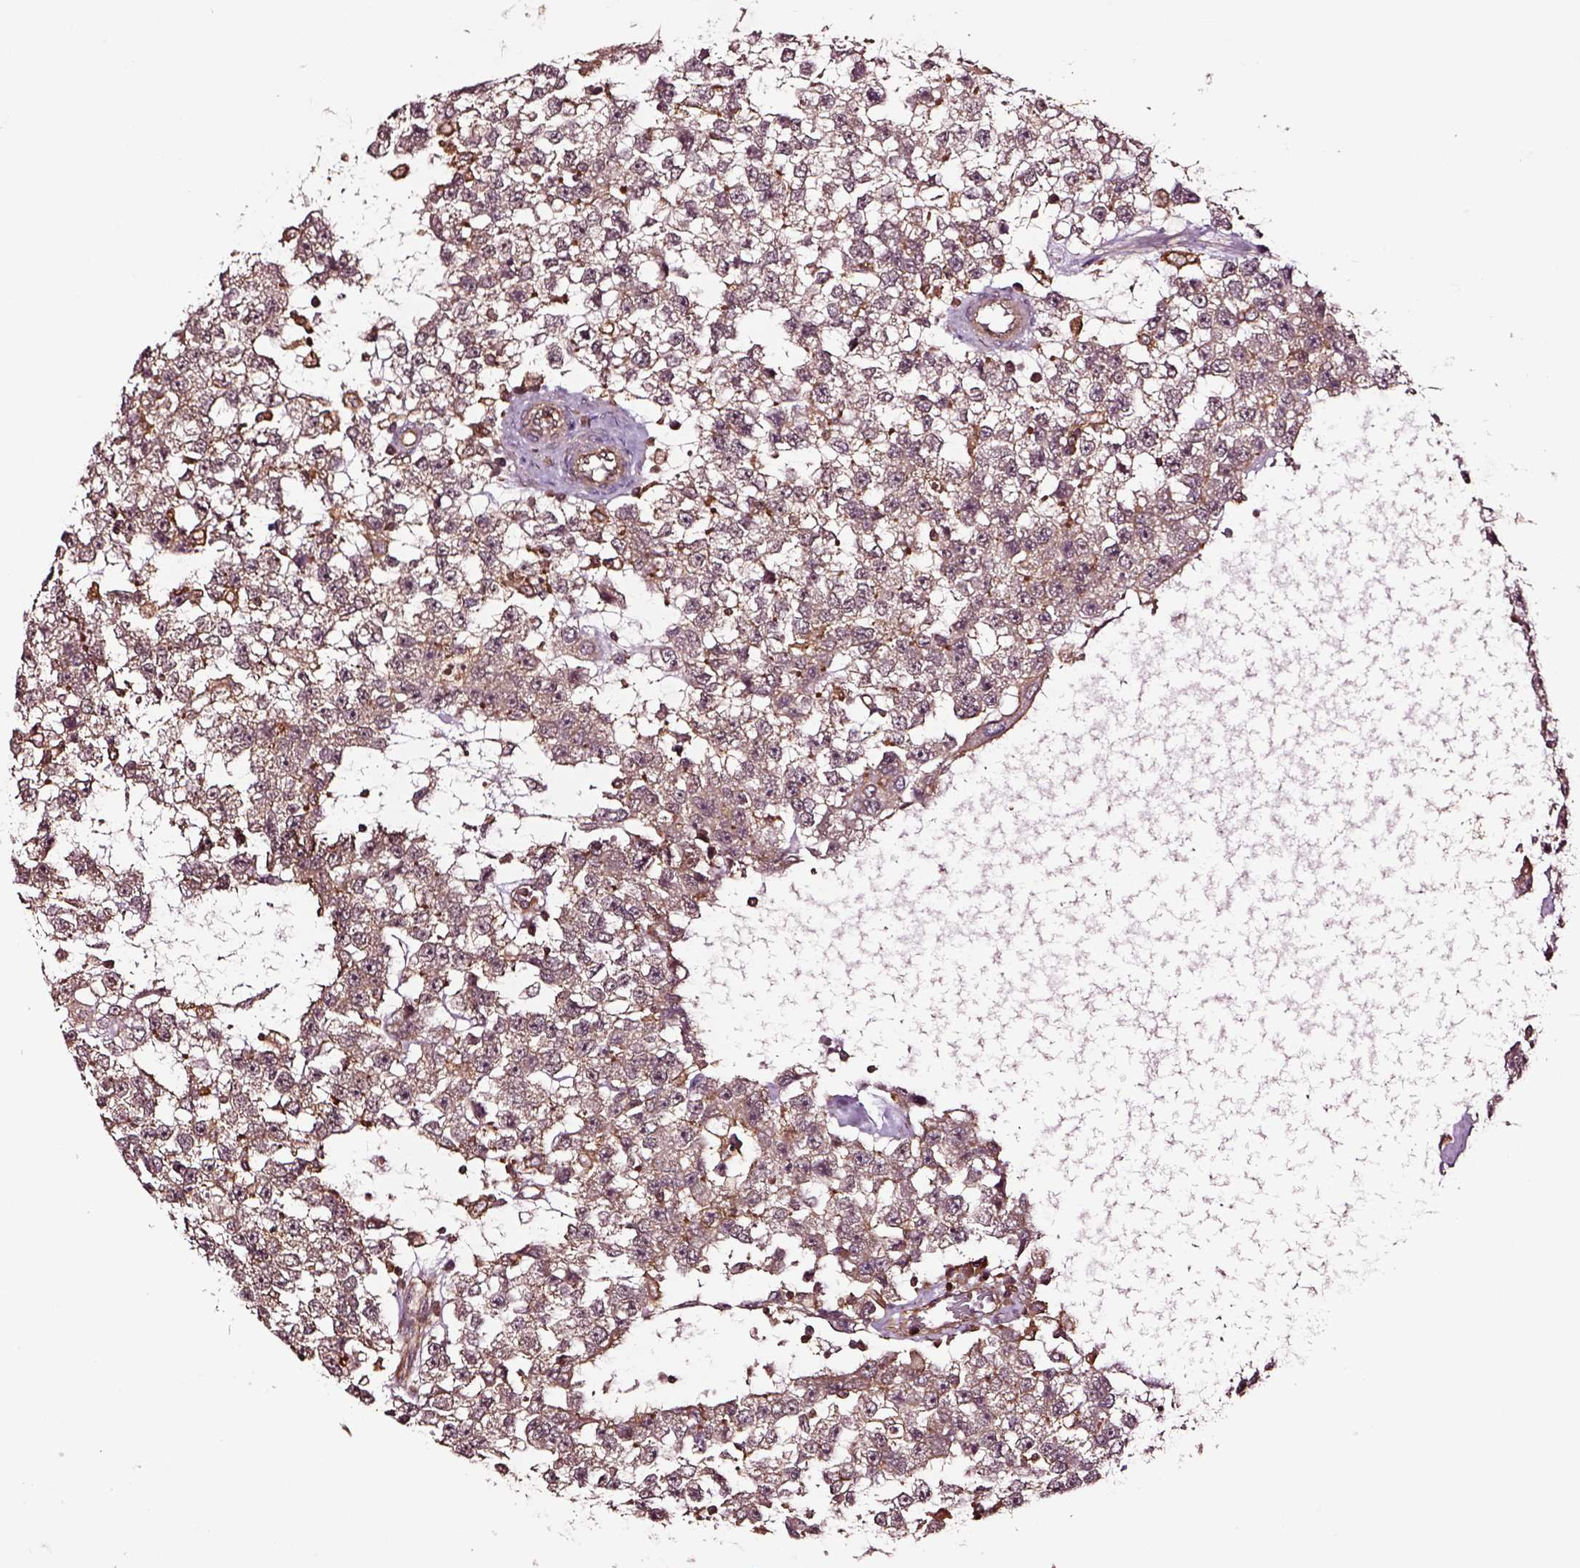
{"staining": {"intensity": "moderate", "quantity": "<25%", "location": "cytoplasmic/membranous"}, "tissue": "testis cancer", "cell_type": "Tumor cells", "image_type": "cancer", "snomed": [{"axis": "morphology", "description": "Seminoma, NOS"}, {"axis": "topography", "description": "Testis"}], "caption": "Immunohistochemistry (IHC) staining of seminoma (testis), which shows low levels of moderate cytoplasmic/membranous staining in approximately <25% of tumor cells indicating moderate cytoplasmic/membranous protein expression. The staining was performed using DAB (3,3'-diaminobenzidine) (brown) for protein detection and nuclei were counterstained in hematoxylin (blue).", "gene": "RASSF5", "patient": {"sex": "male", "age": 34}}